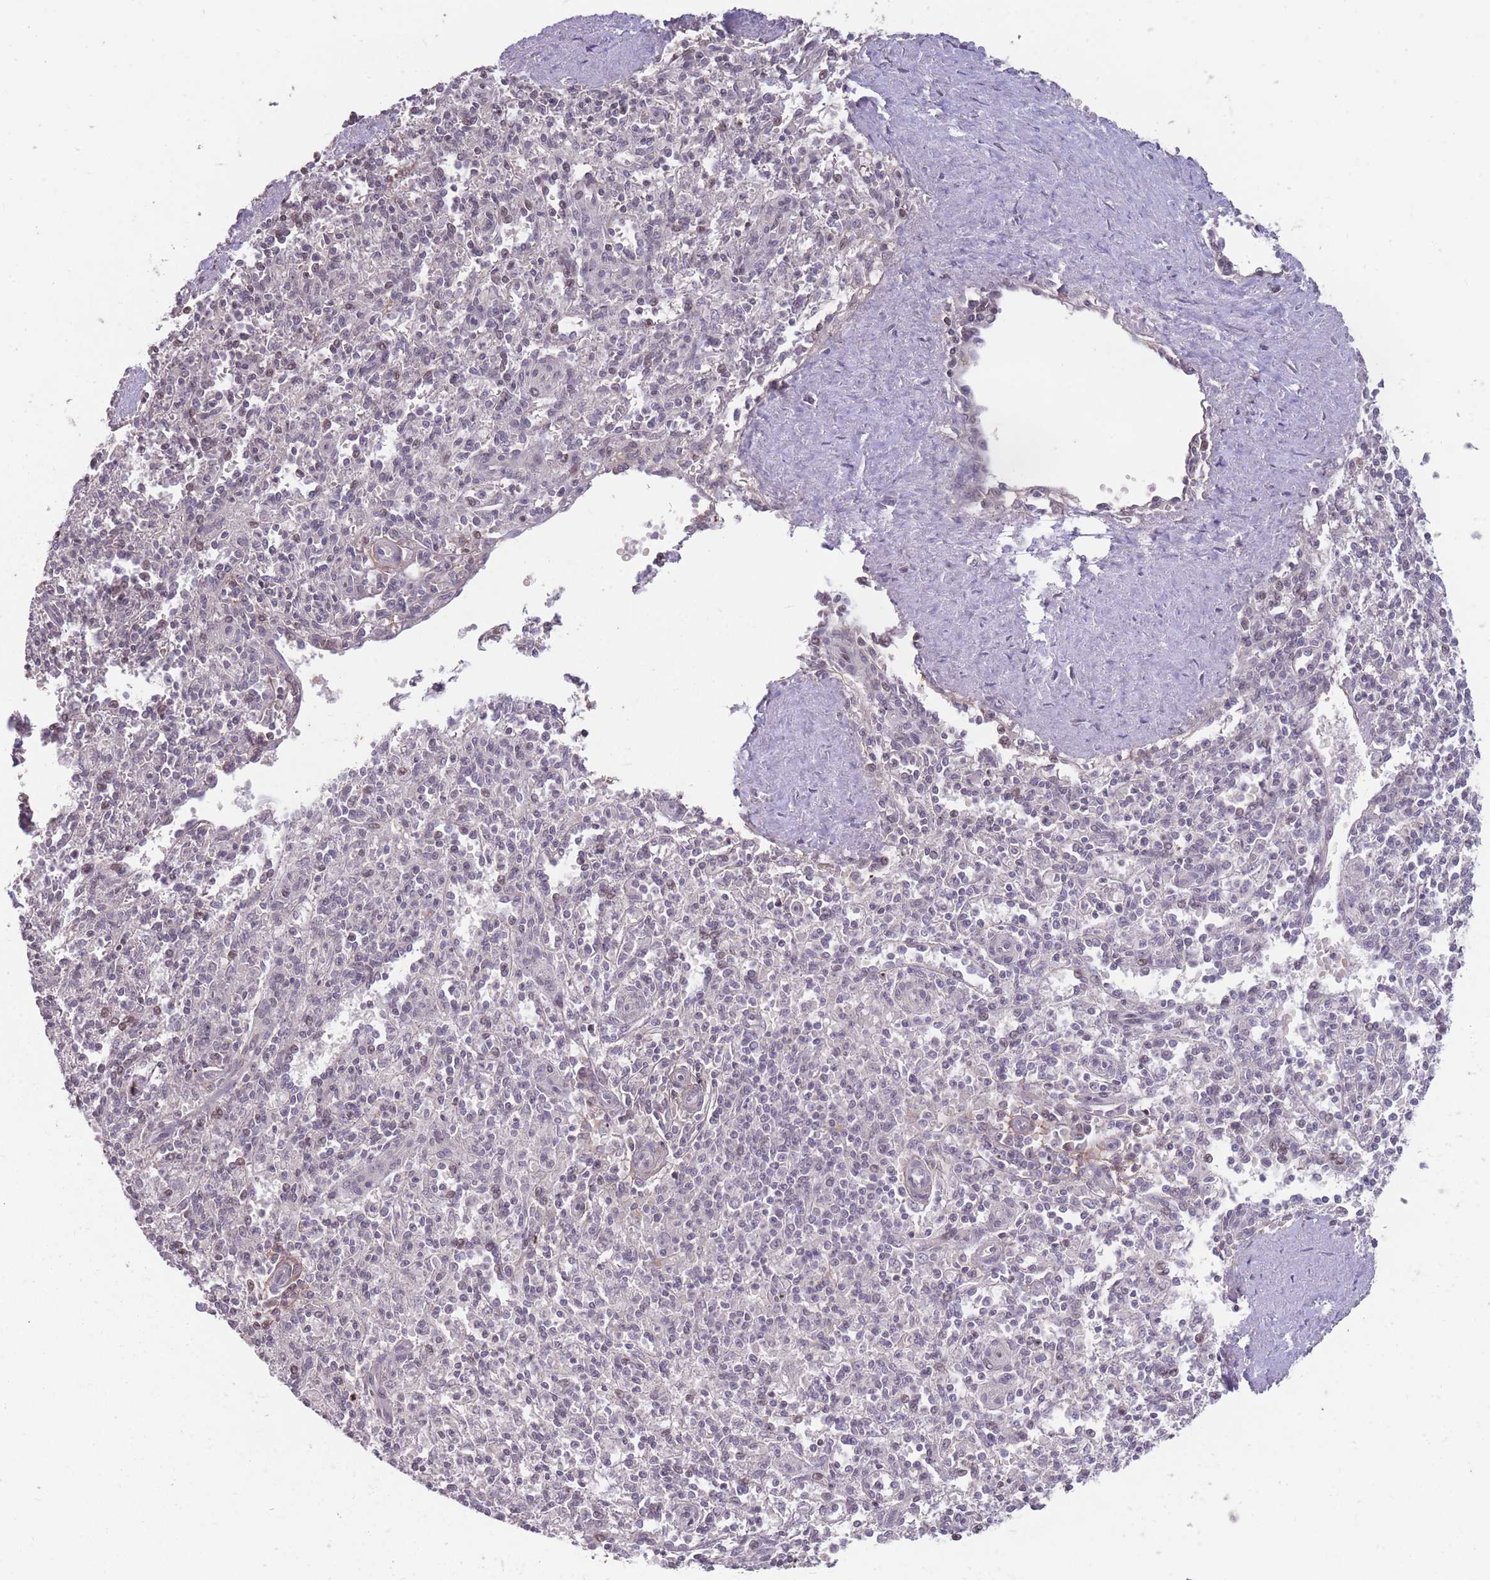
{"staining": {"intensity": "negative", "quantity": "none", "location": "none"}, "tissue": "spleen", "cell_type": "Cells in red pulp", "image_type": "normal", "snomed": [{"axis": "morphology", "description": "Normal tissue, NOS"}, {"axis": "topography", "description": "Spleen"}], "caption": "DAB immunohistochemical staining of benign human spleen demonstrates no significant staining in cells in red pulp.", "gene": "GGT5", "patient": {"sex": "female", "age": 70}}